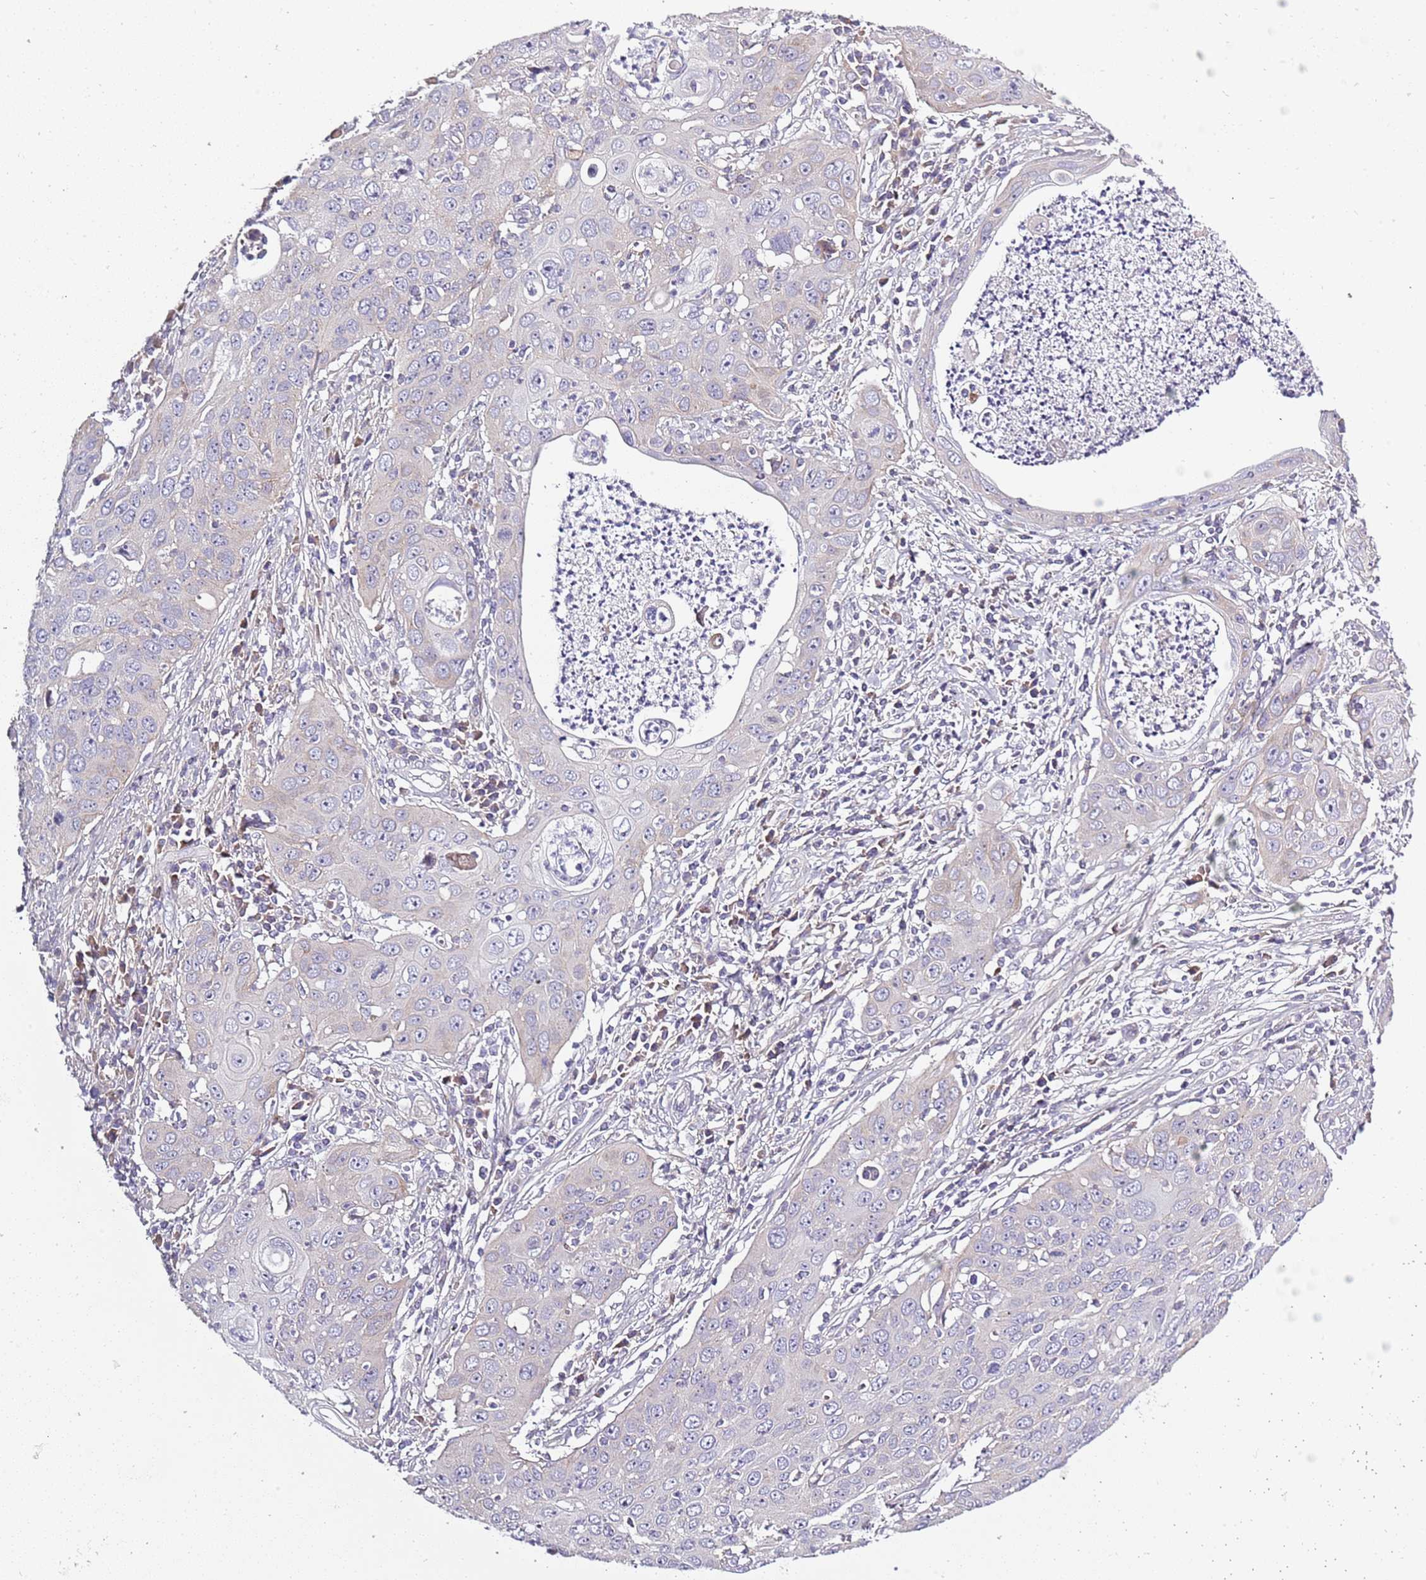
{"staining": {"intensity": "negative", "quantity": "none", "location": "none"}, "tissue": "cervical cancer", "cell_type": "Tumor cells", "image_type": "cancer", "snomed": [{"axis": "morphology", "description": "Squamous cell carcinoma, NOS"}, {"axis": "topography", "description": "Cervix"}], "caption": "This is an immunohistochemistry (IHC) photomicrograph of human cervical cancer. There is no expression in tumor cells.", "gene": "TNFRSF6B", "patient": {"sex": "female", "age": 36}}